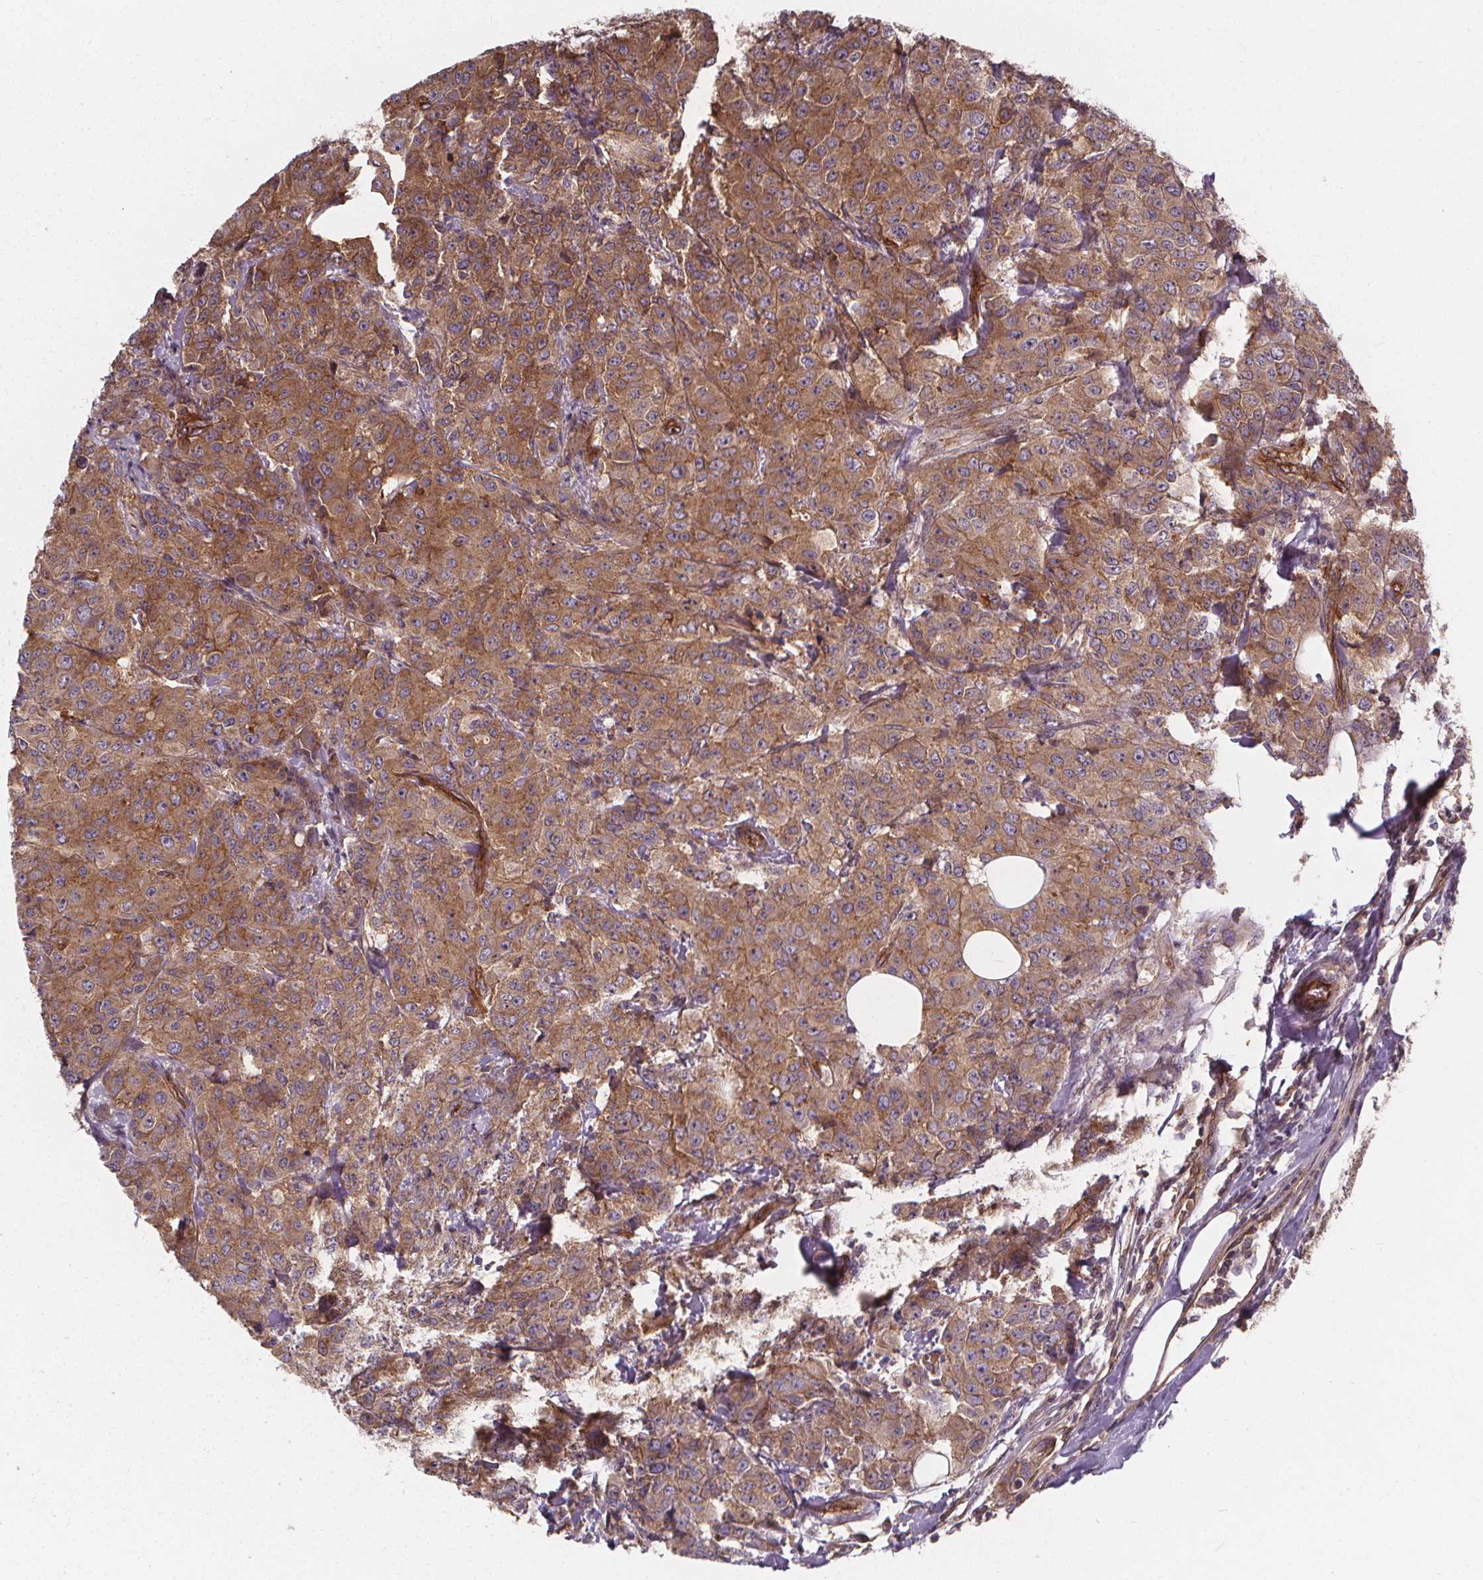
{"staining": {"intensity": "moderate", "quantity": ">75%", "location": "cytoplasmic/membranous"}, "tissue": "breast cancer", "cell_type": "Tumor cells", "image_type": "cancer", "snomed": [{"axis": "morphology", "description": "Normal tissue, NOS"}, {"axis": "morphology", "description": "Duct carcinoma"}, {"axis": "topography", "description": "Breast"}], "caption": "Breast cancer stained with DAB immunohistochemistry demonstrates medium levels of moderate cytoplasmic/membranous expression in approximately >75% of tumor cells. Nuclei are stained in blue.", "gene": "CLINT1", "patient": {"sex": "female", "age": 43}}